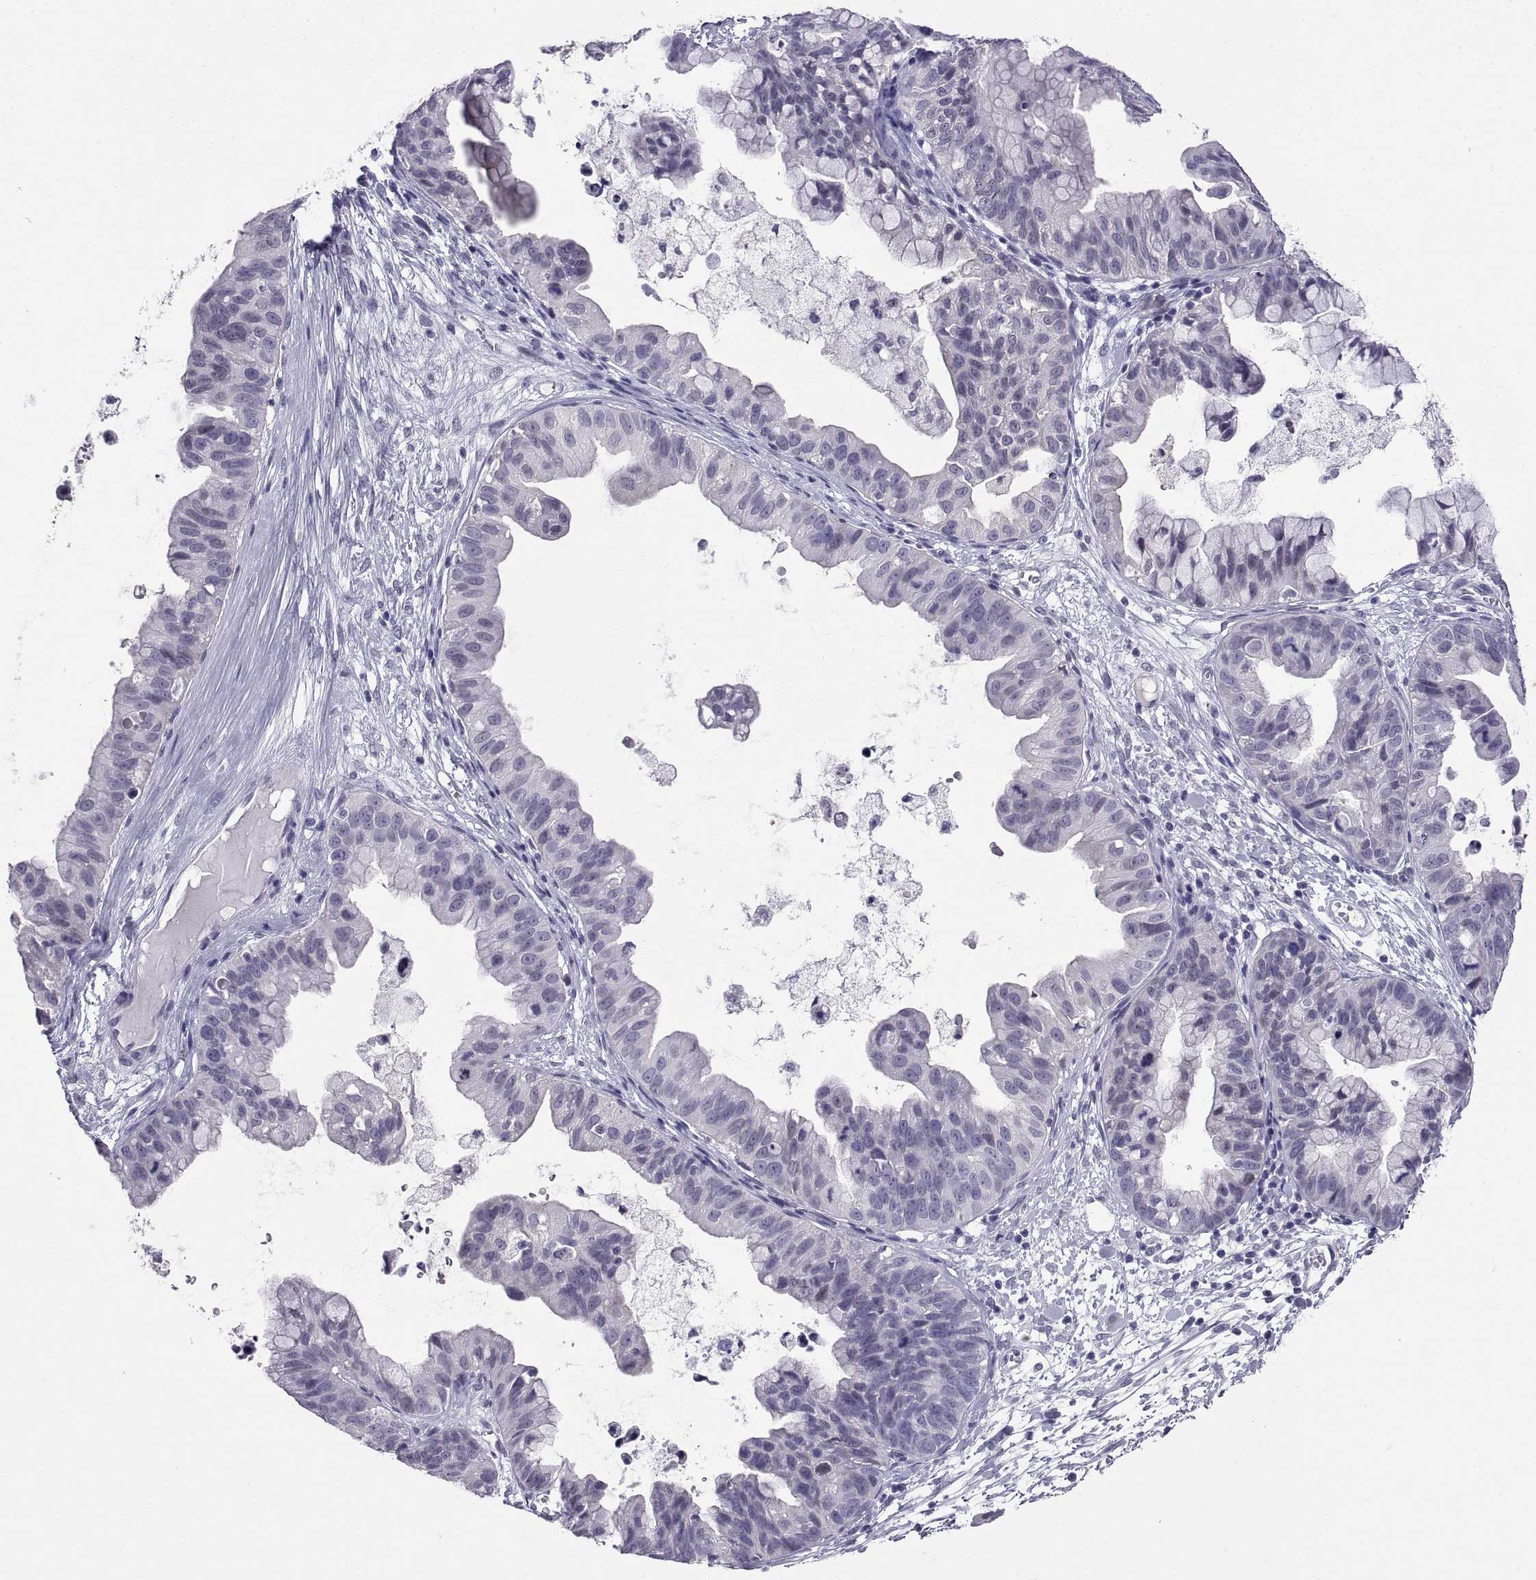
{"staining": {"intensity": "negative", "quantity": "none", "location": "none"}, "tissue": "ovarian cancer", "cell_type": "Tumor cells", "image_type": "cancer", "snomed": [{"axis": "morphology", "description": "Cystadenocarcinoma, mucinous, NOS"}, {"axis": "topography", "description": "Ovary"}], "caption": "The IHC image has no significant expression in tumor cells of ovarian cancer tissue.", "gene": "KRT77", "patient": {"sex": "female", "age": 76}}